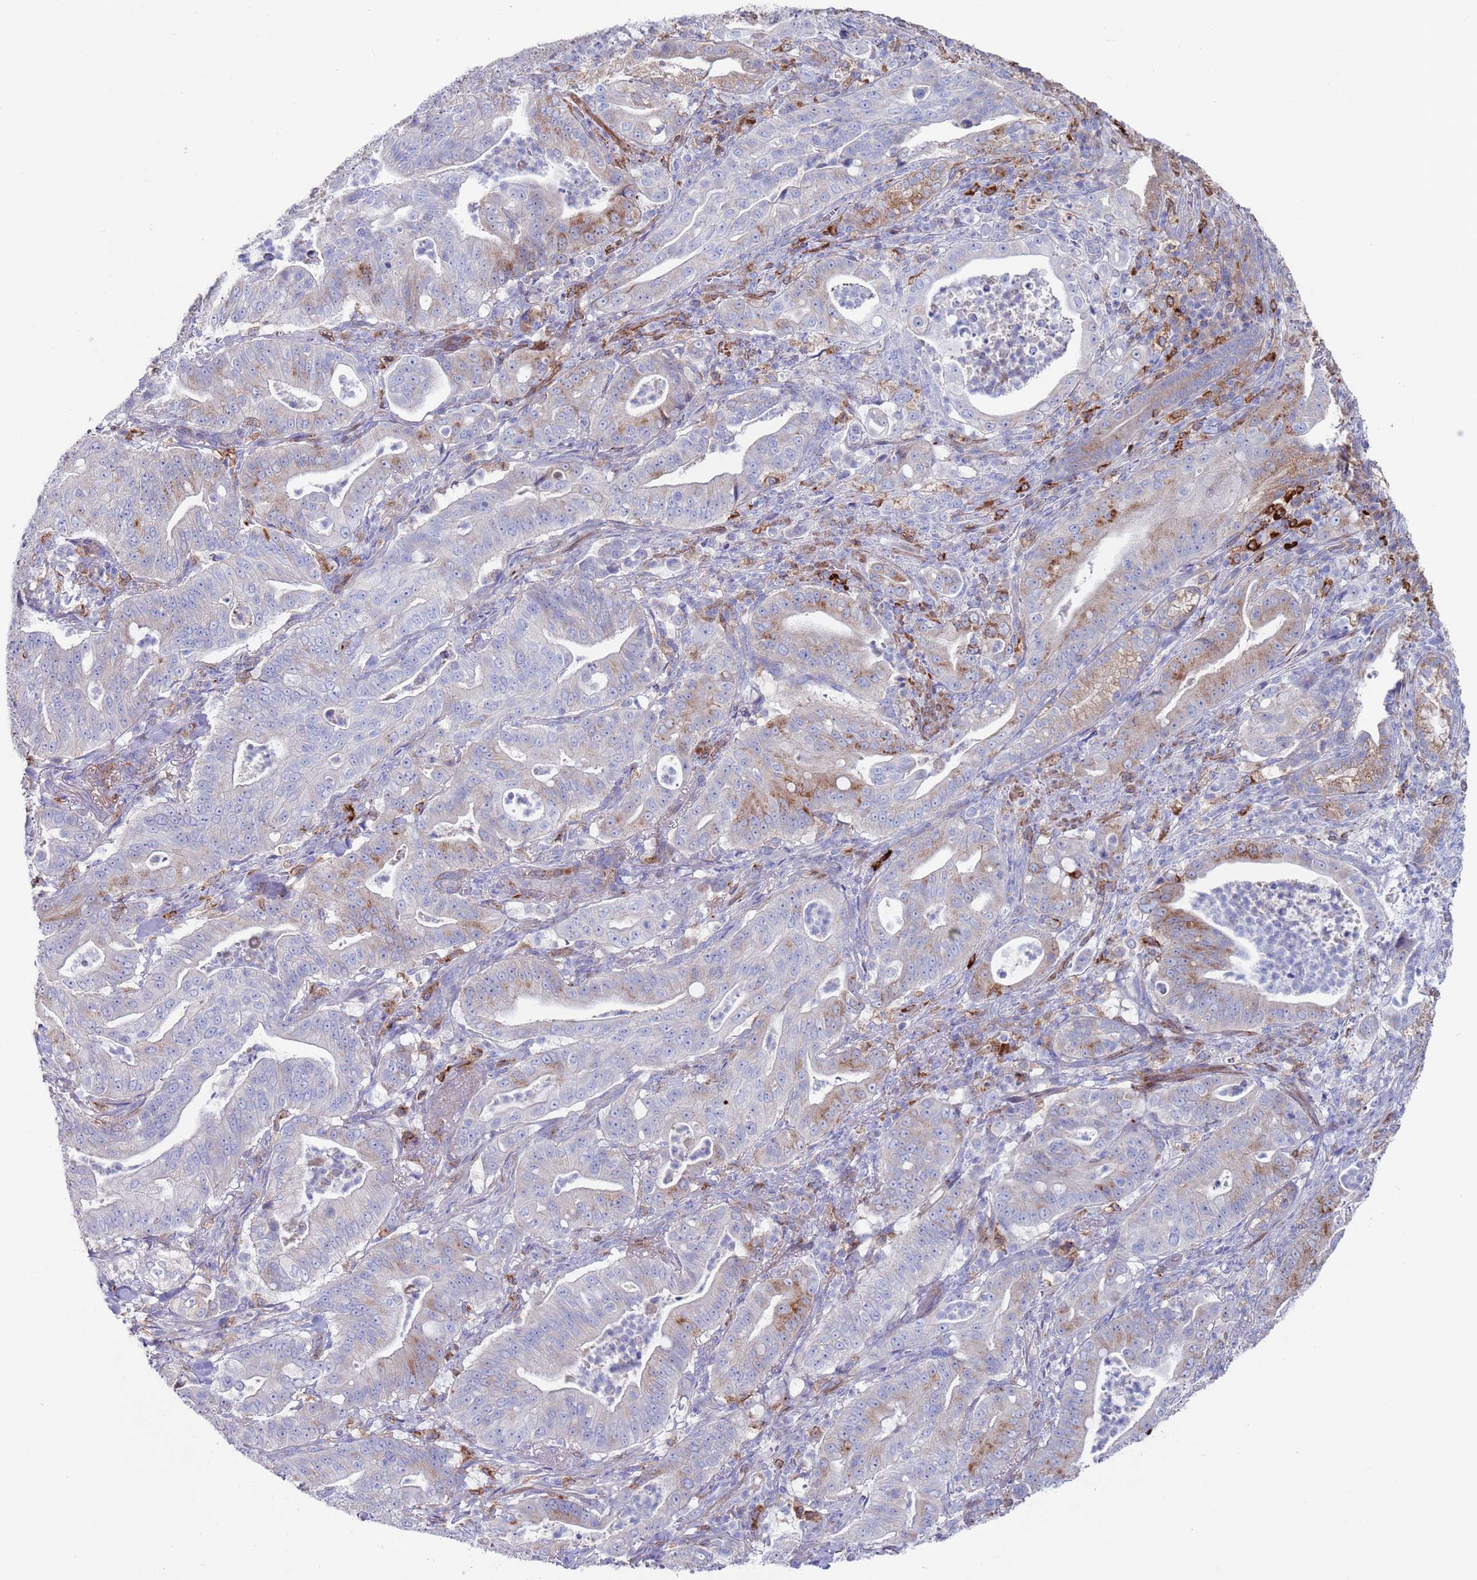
{"staining": {"intensity": "moderate", "quantity": "<25%", "location": "cytoplasmic/membranous"}, "tissue": "pancreatic cancer", "cell_type": "Tumor cells", "image_type": "cancer", "snomed": [{"axis": "morphology", "description": "Adenocarcinoma, NOS"}, {"axis": "topography", "description": "Pancreas"}], "caption": "Brown immunohistochemical staining in adenocarcinoma (pancreatic) reveals moderate cytoplasmic/membranous staining in about <25% of tumor cells.", "gene": "GREB1L", "patient": {"sex": "male", "age": 71}}